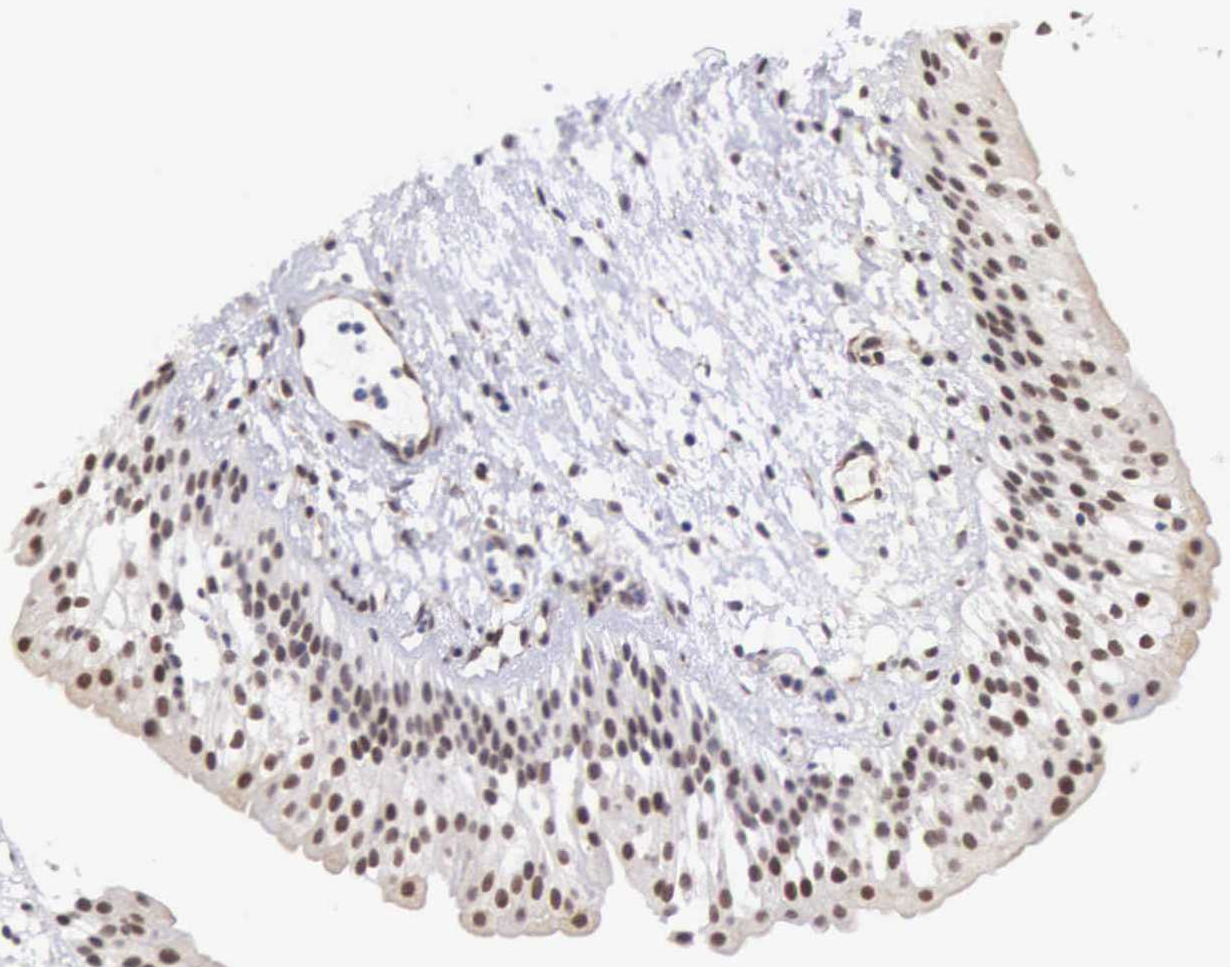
{"staining": {"intensity": "moderate", "quantity": ">75%", "location": "nuclear"}, "tissue": "urinary bladder", "cell_type": "Urothelial cells", "image_type": "normal", "snomed": [{"axis": "morphology", "description": "Normal tissue, NOS"}, {"axis": "topography", "description": "Urinary bladder"}], "caption": "Moderate nuclear expression is present in about >75% of urothelial cells in unremarkable urinary bladder. (Stains: DAB in brown, nuclei in blue, Microscopy: brightfield microscopy at high magnification).", "gene": "MORC2", "patient": {"sex": "male", "age": 48}}